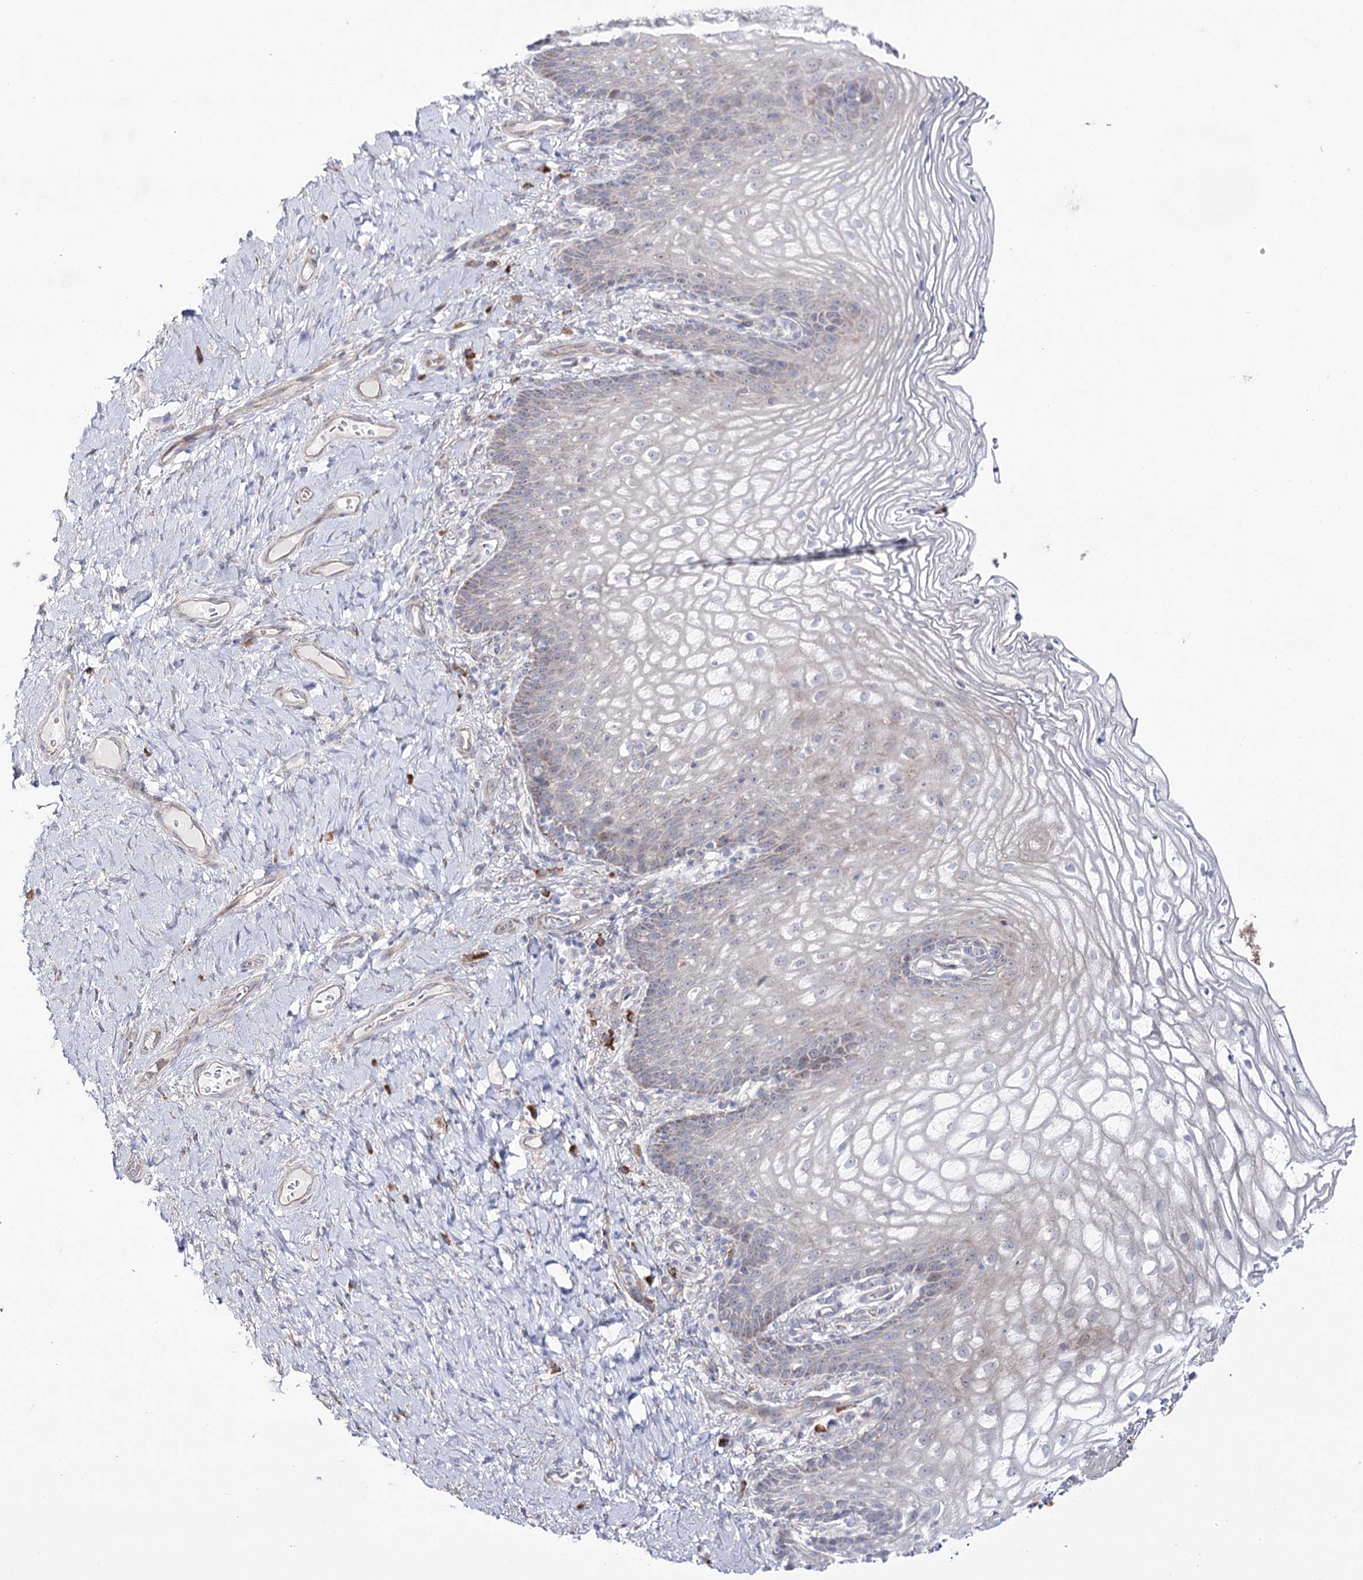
{"staining": {"intensity": "negative", "quantity": "none", "location": "none"}, "tissue": "vagina", "cell_type": "Squamous epithelial cells", "image_type": "normal", "snomed": [{"axis": "morphology", "description": "Normal tissue, NOS"}, {"axis": "topography", "description": "Vagina"}], "caption": "Immunohistochemical staining of benign vagina exhibits no significant positivity in squamous epithelial cells. The staining was performed using DAB to visualize the protein expression in brown, while the nuclei were stained in blue with hematoxylin (Magnification: 20x).", "gene": "METTL5", "patient": {"sex": "female", "age": 60}}